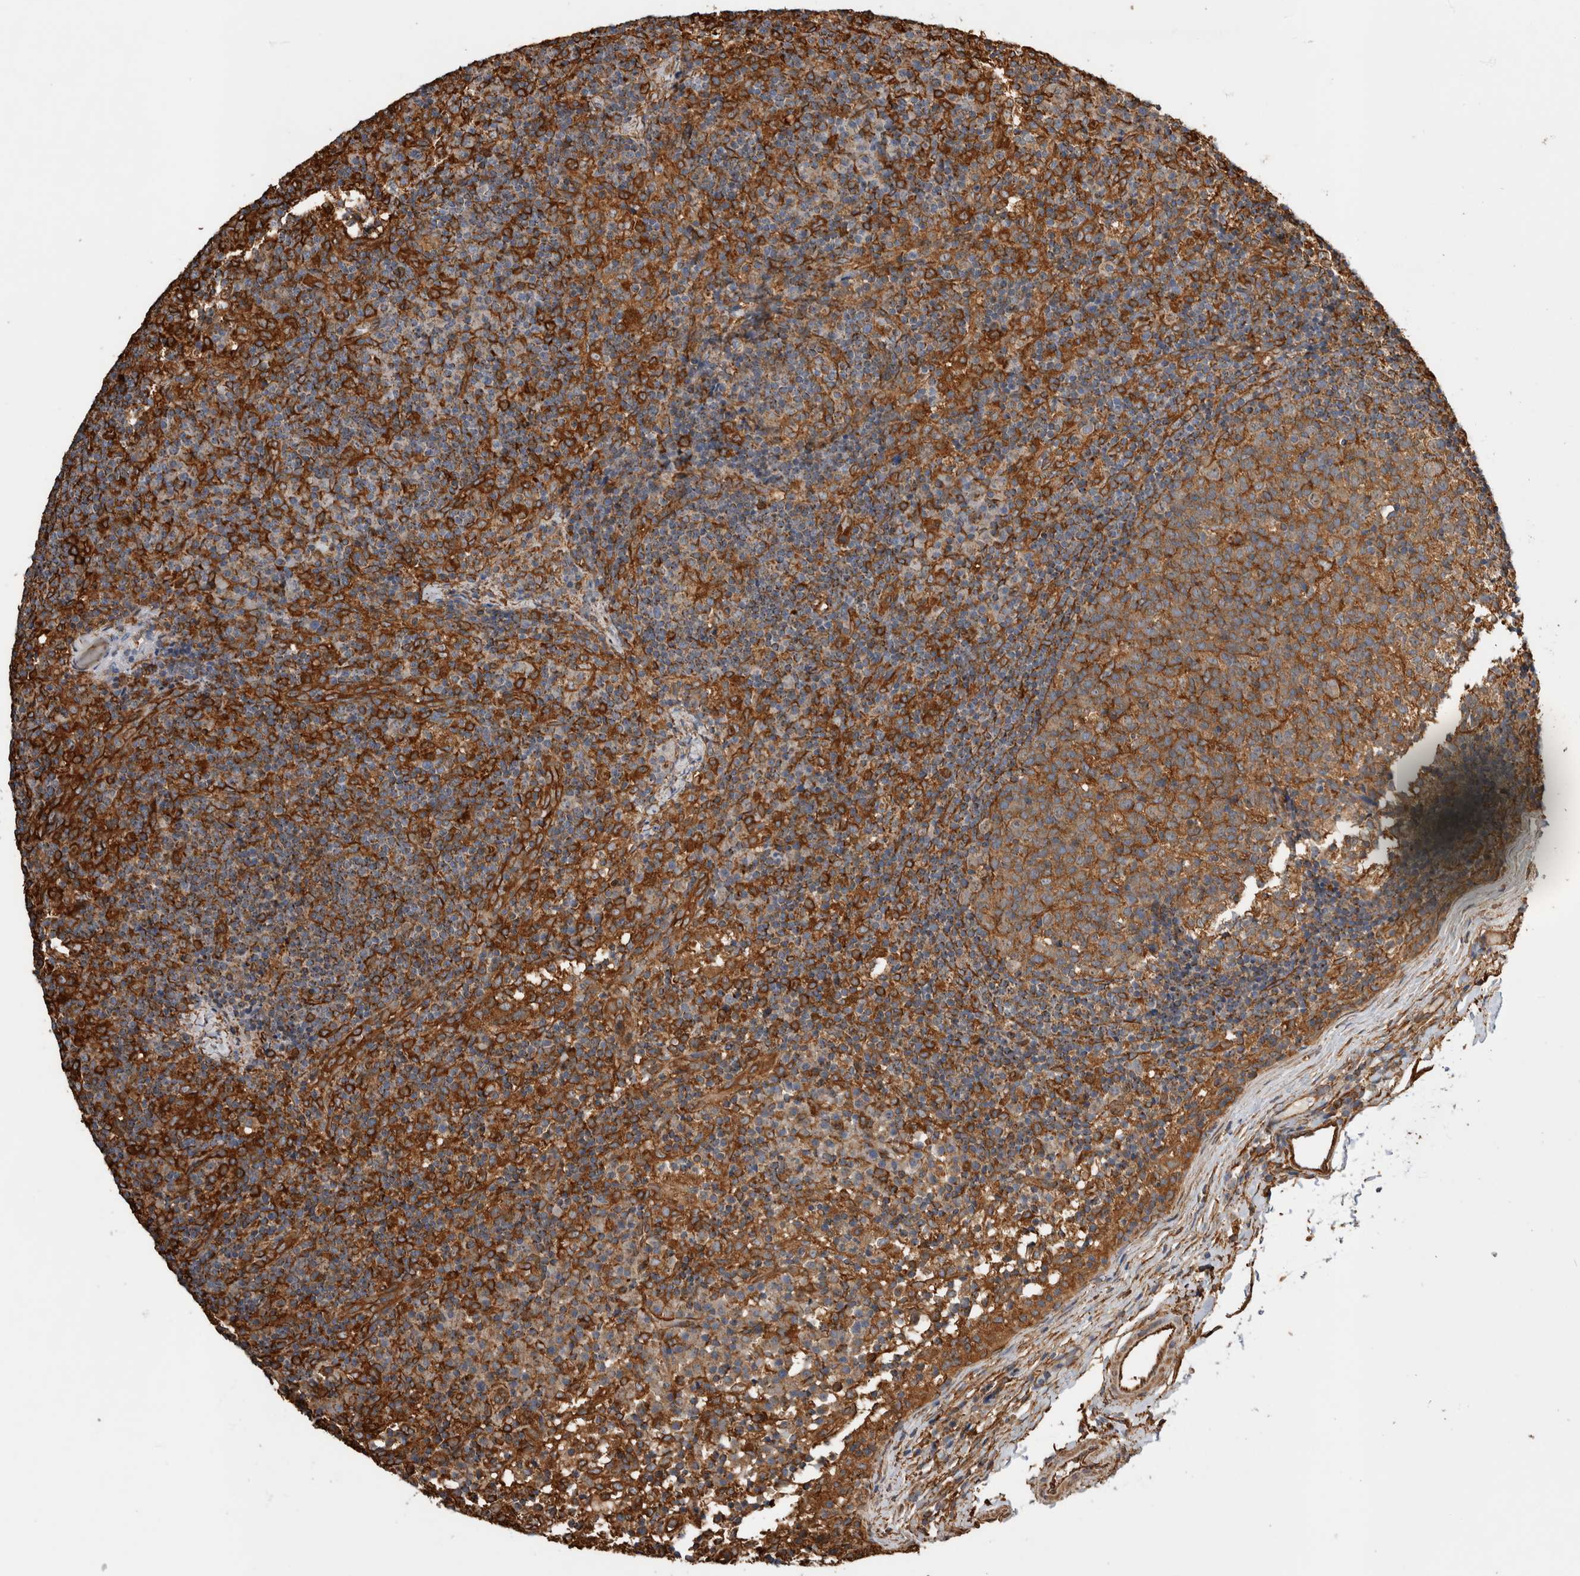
{"staining": {"intensity": "strong", "quantity": ">75%", "location": "cytoplasmic/membranous"}, "tissue": "lymph node", "cell_type": "Germinal center cells", "image_type": "normal", "snomed": [{"axis": "morphology", "description": "Normal tissue, NOS"}, {"axis": "morphology", "description": "Inflammation, NOS"}, {"axis": "topography", "description": "Lymph node"}], "caption": "The histopathology image reveals immunohistochemical staining of unremarkable lymph node. There is strong cytoplasmic/membranous expression is identified in approximately >75% of germinal center cells. The staining was performed using DAB to visualize the protein expression in brown, while the nuclei were stained in blue with hematoxylin (Magnification: 20x).", "gene": "ZNF397", "patient": {"sex": "male", "age": 55}}